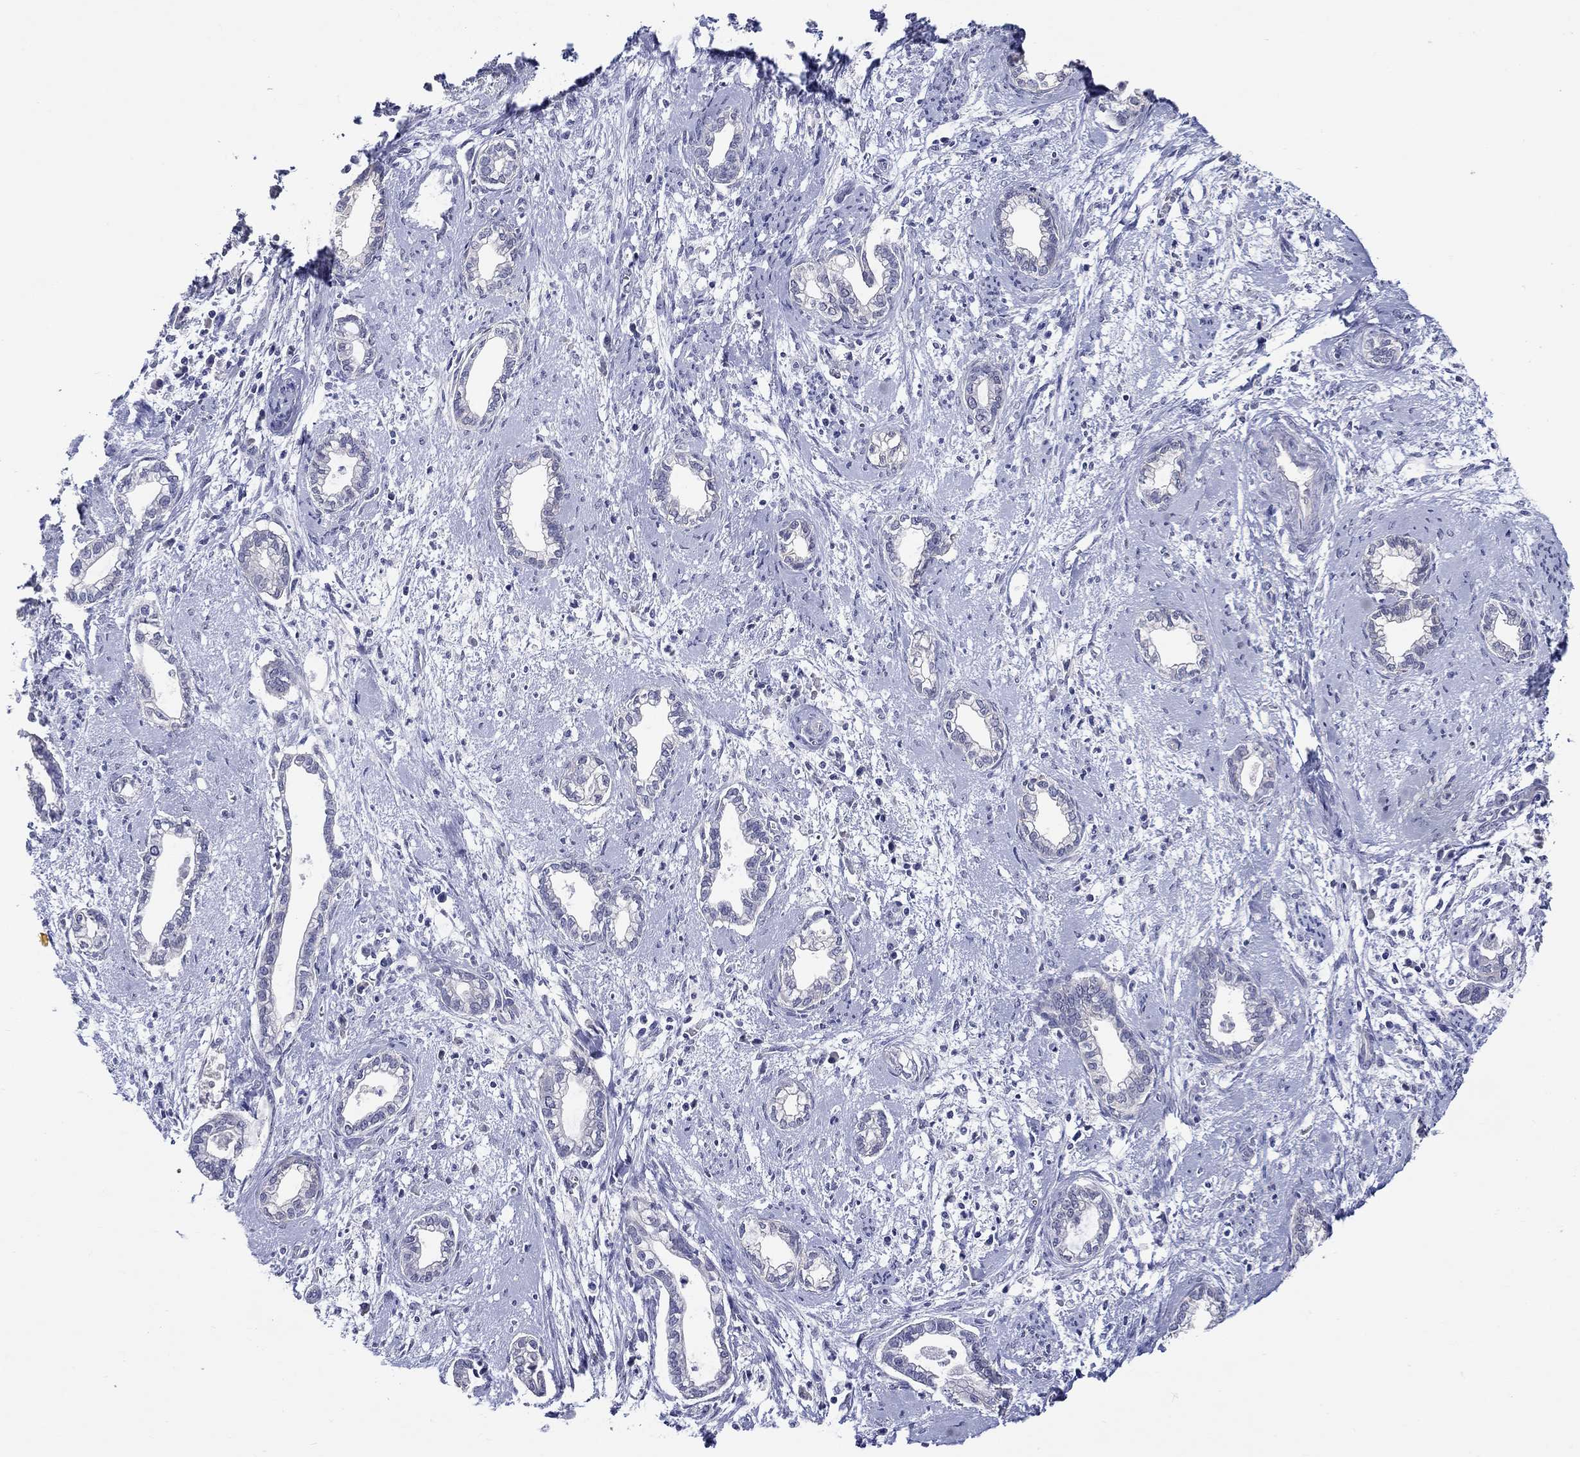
{"staining": {"intensity": "negative", "quantity": "none", "location": "none"}, "tissue": "cervical cancer", "cell_type": "Tumor cells", "image_type": "cancer", "snomed": [{"axis": "morphology", "description": "Adenocarcinoma, NOS"}, {"axis": "topography", "description": "Cervix"}], "caption": "Human cervical adenocarcinoma stained for a protein using immunohistochemistry (IHC) shows no positivity in tumor cells.", "gene": "SLC30A3", "patient": {"sex": "female", "age": 62}}